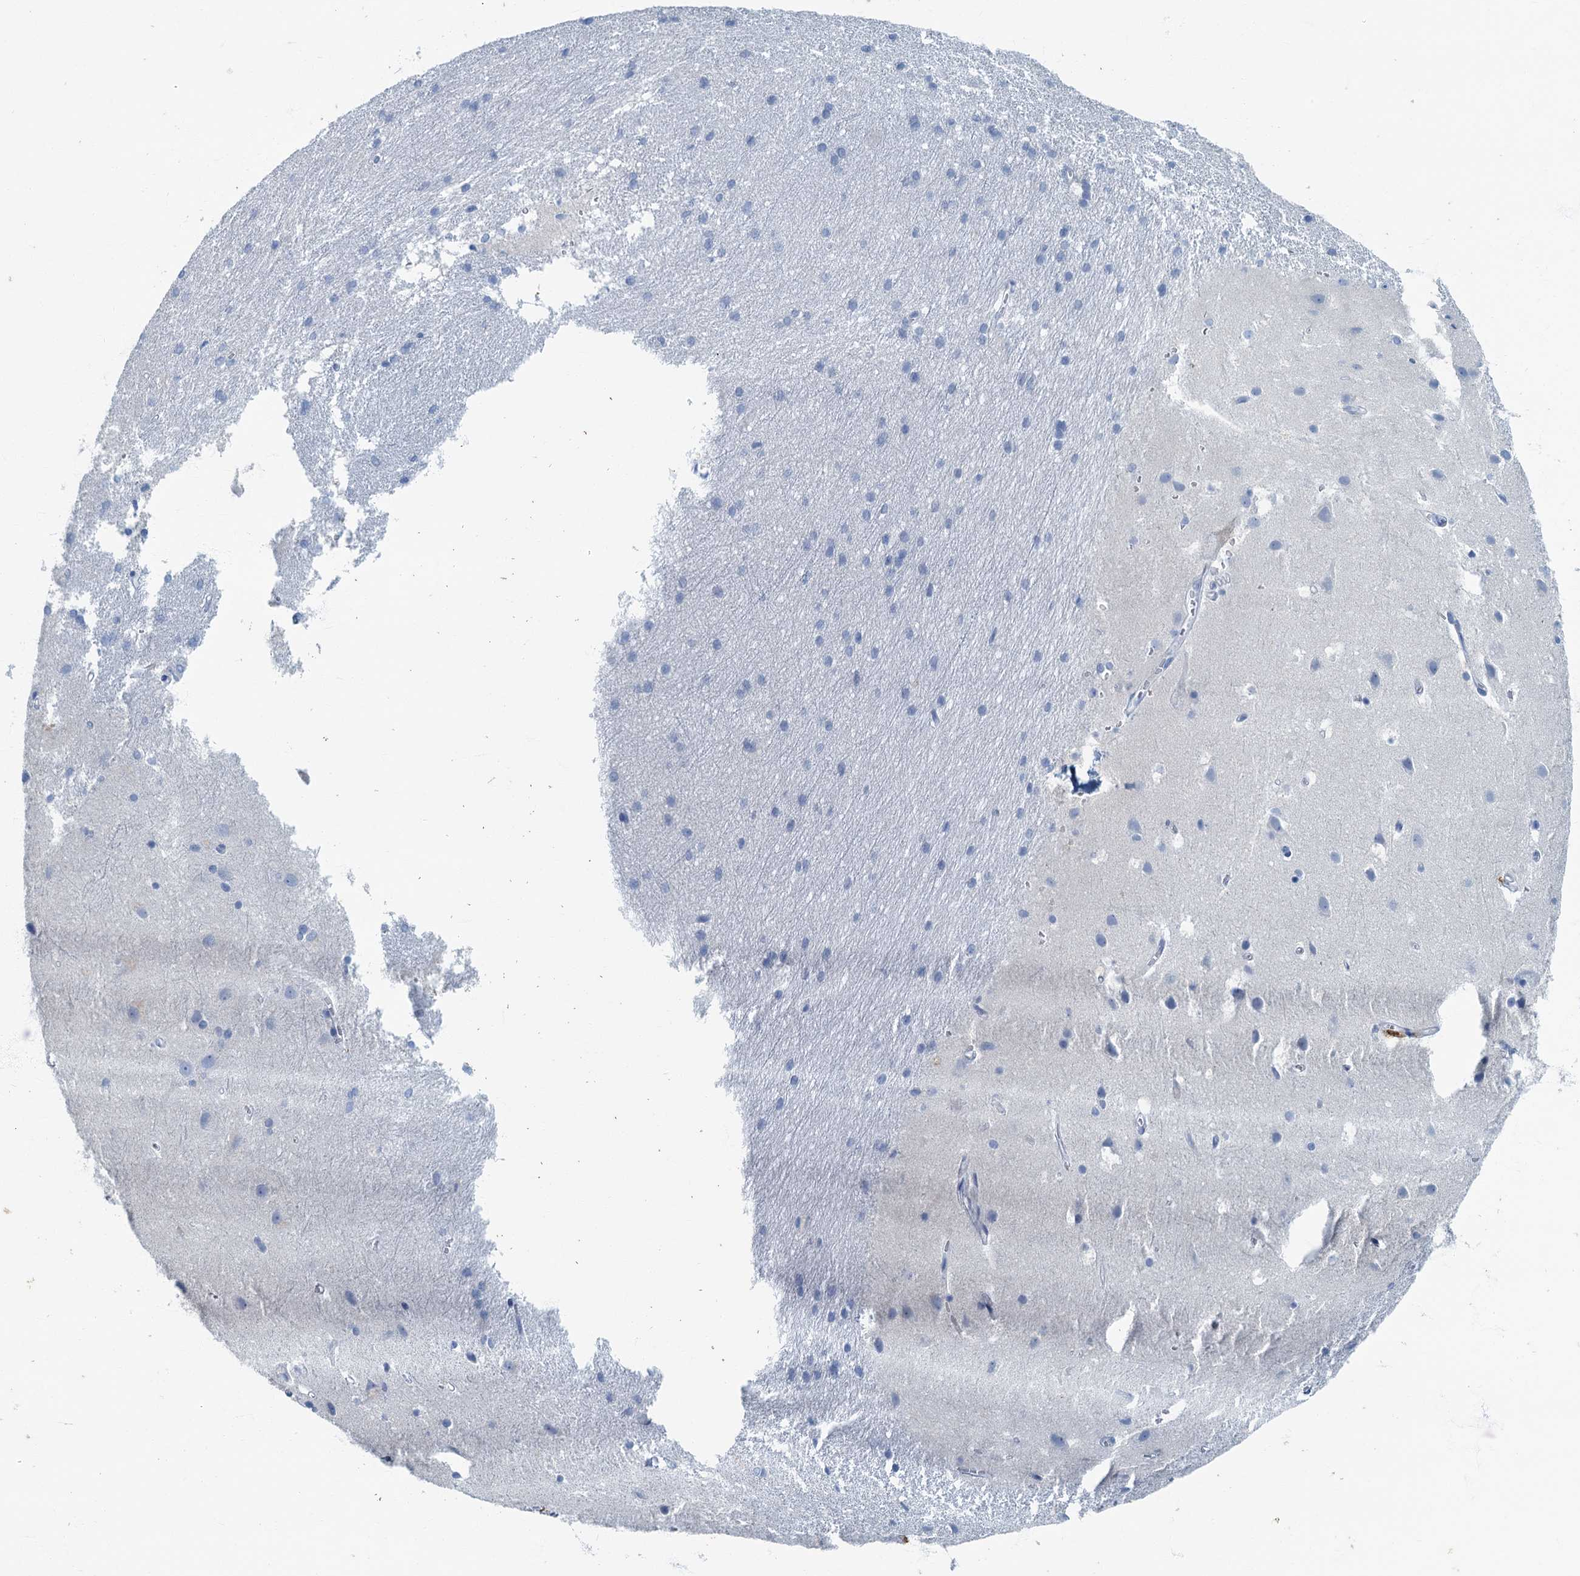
{"staining": {"intensity": "negative", "quantity": "none", "location": "none"}, "tissue": "cerebral cortex", "cell_type": "Endothelial cells", "image_type": "normal", "snomed": [{"axis": "morphology", "description": "Normal tissue, NOS"}, {"axis": "topography", "description": "Cerebral cortex"}], "caption": "IHC histopathology image of benign cerebral cortex: cerebral cortex stained with DAB demonstrates no significant protein positivity in endothelial cells.", "gene": "ANKDD1A", "patient": {"sex": "male", "age": 54}}